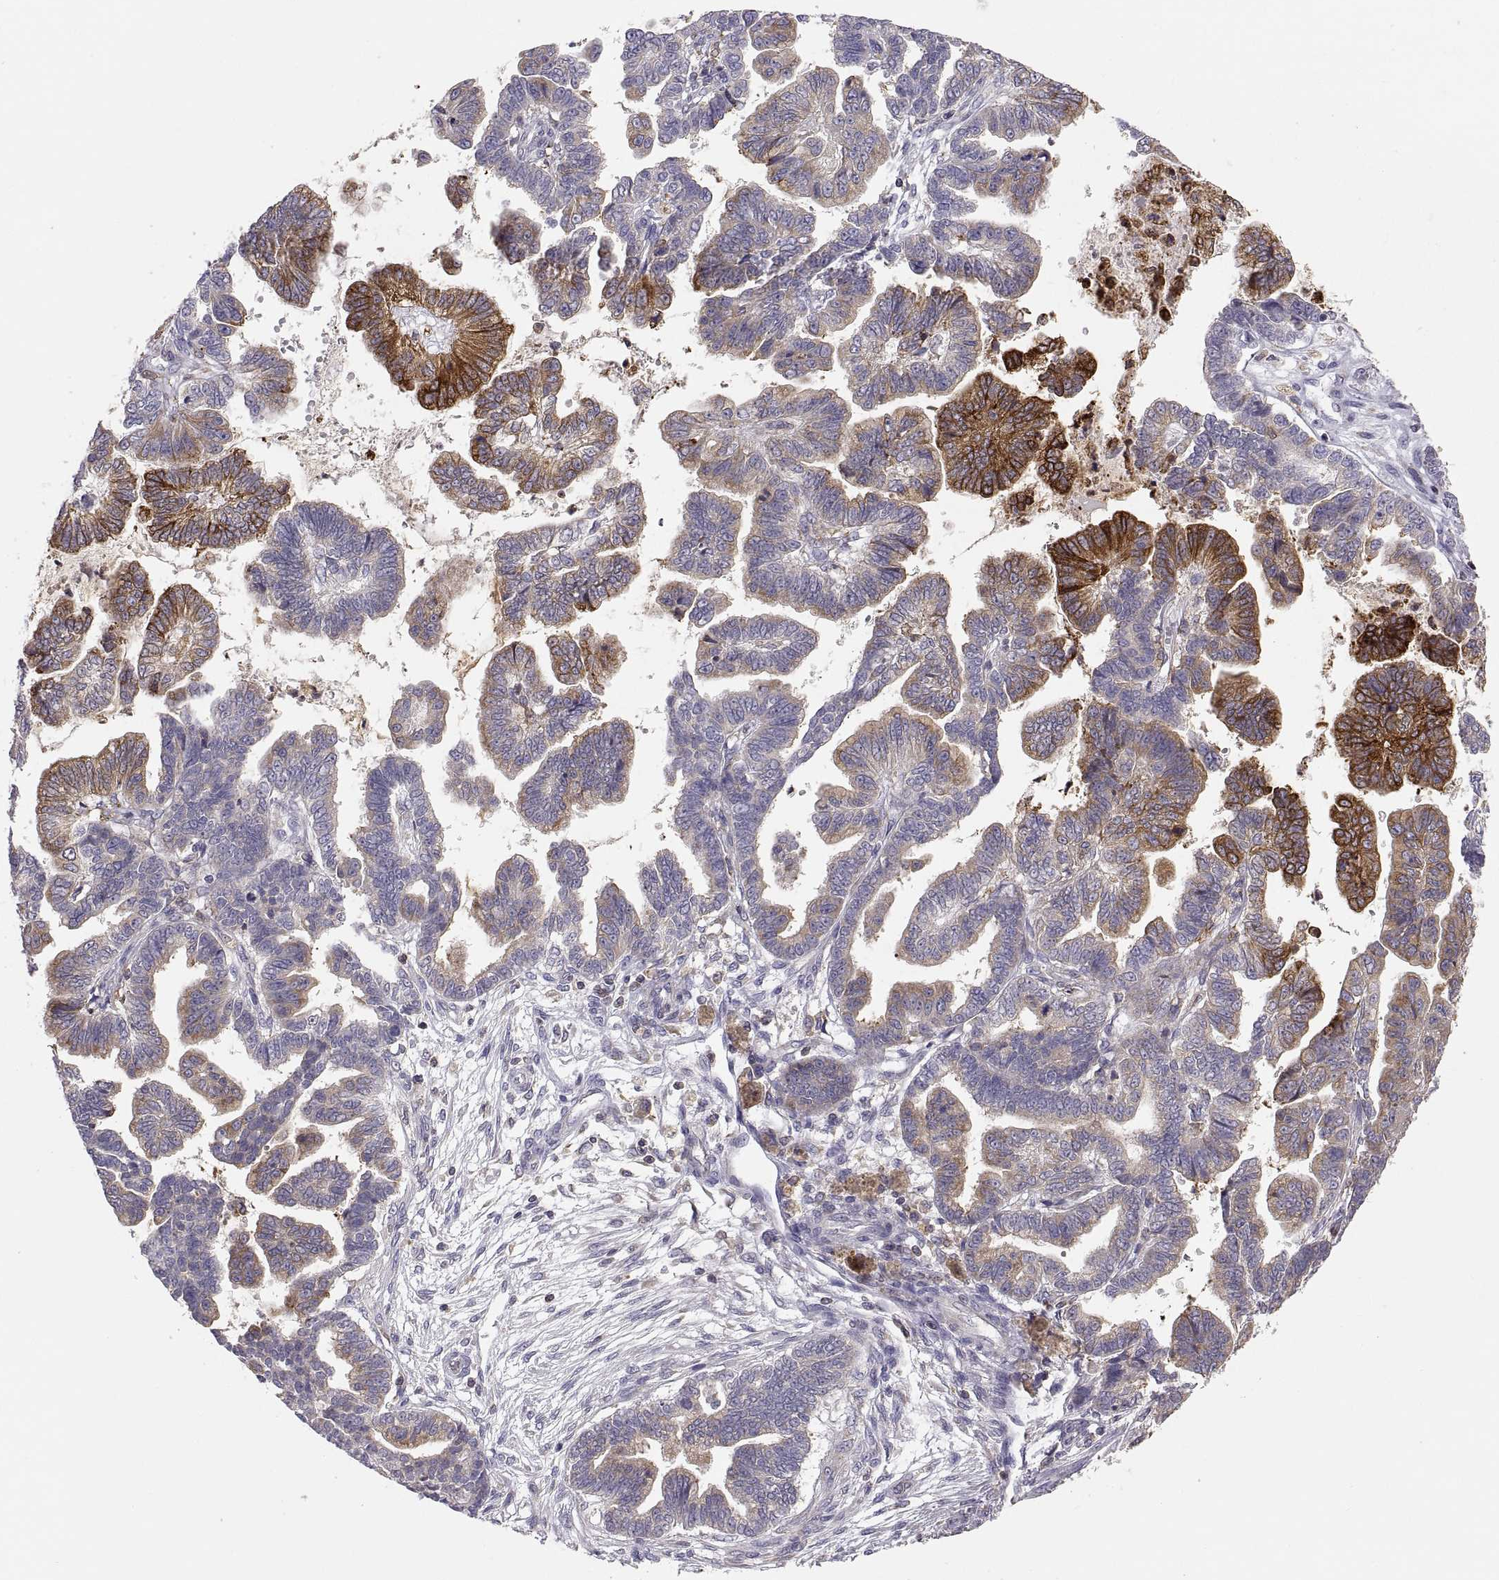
{"staining": {"intensity": "strong", "quantity": "25%-75%", "location": "cytoplasmic/membranous"}, "tissue": "stomach cancer", "cell_type": "Tumor cells", "image_type": "cancer", "snomed": [{"axis": "morphology", "description": "Adenocarcinoma, NOS"}, {"axis": "topography", "description": "Stomach"}], "caption": "Immunohistochemical staining of human stomach adenocarcinoma displays high levels of strong cytoplasmic/membranous expression in approximately 25%-75% of tumor cells.", "gene": "ERO1A", "patient": {"sex": "male", "age": 83}}